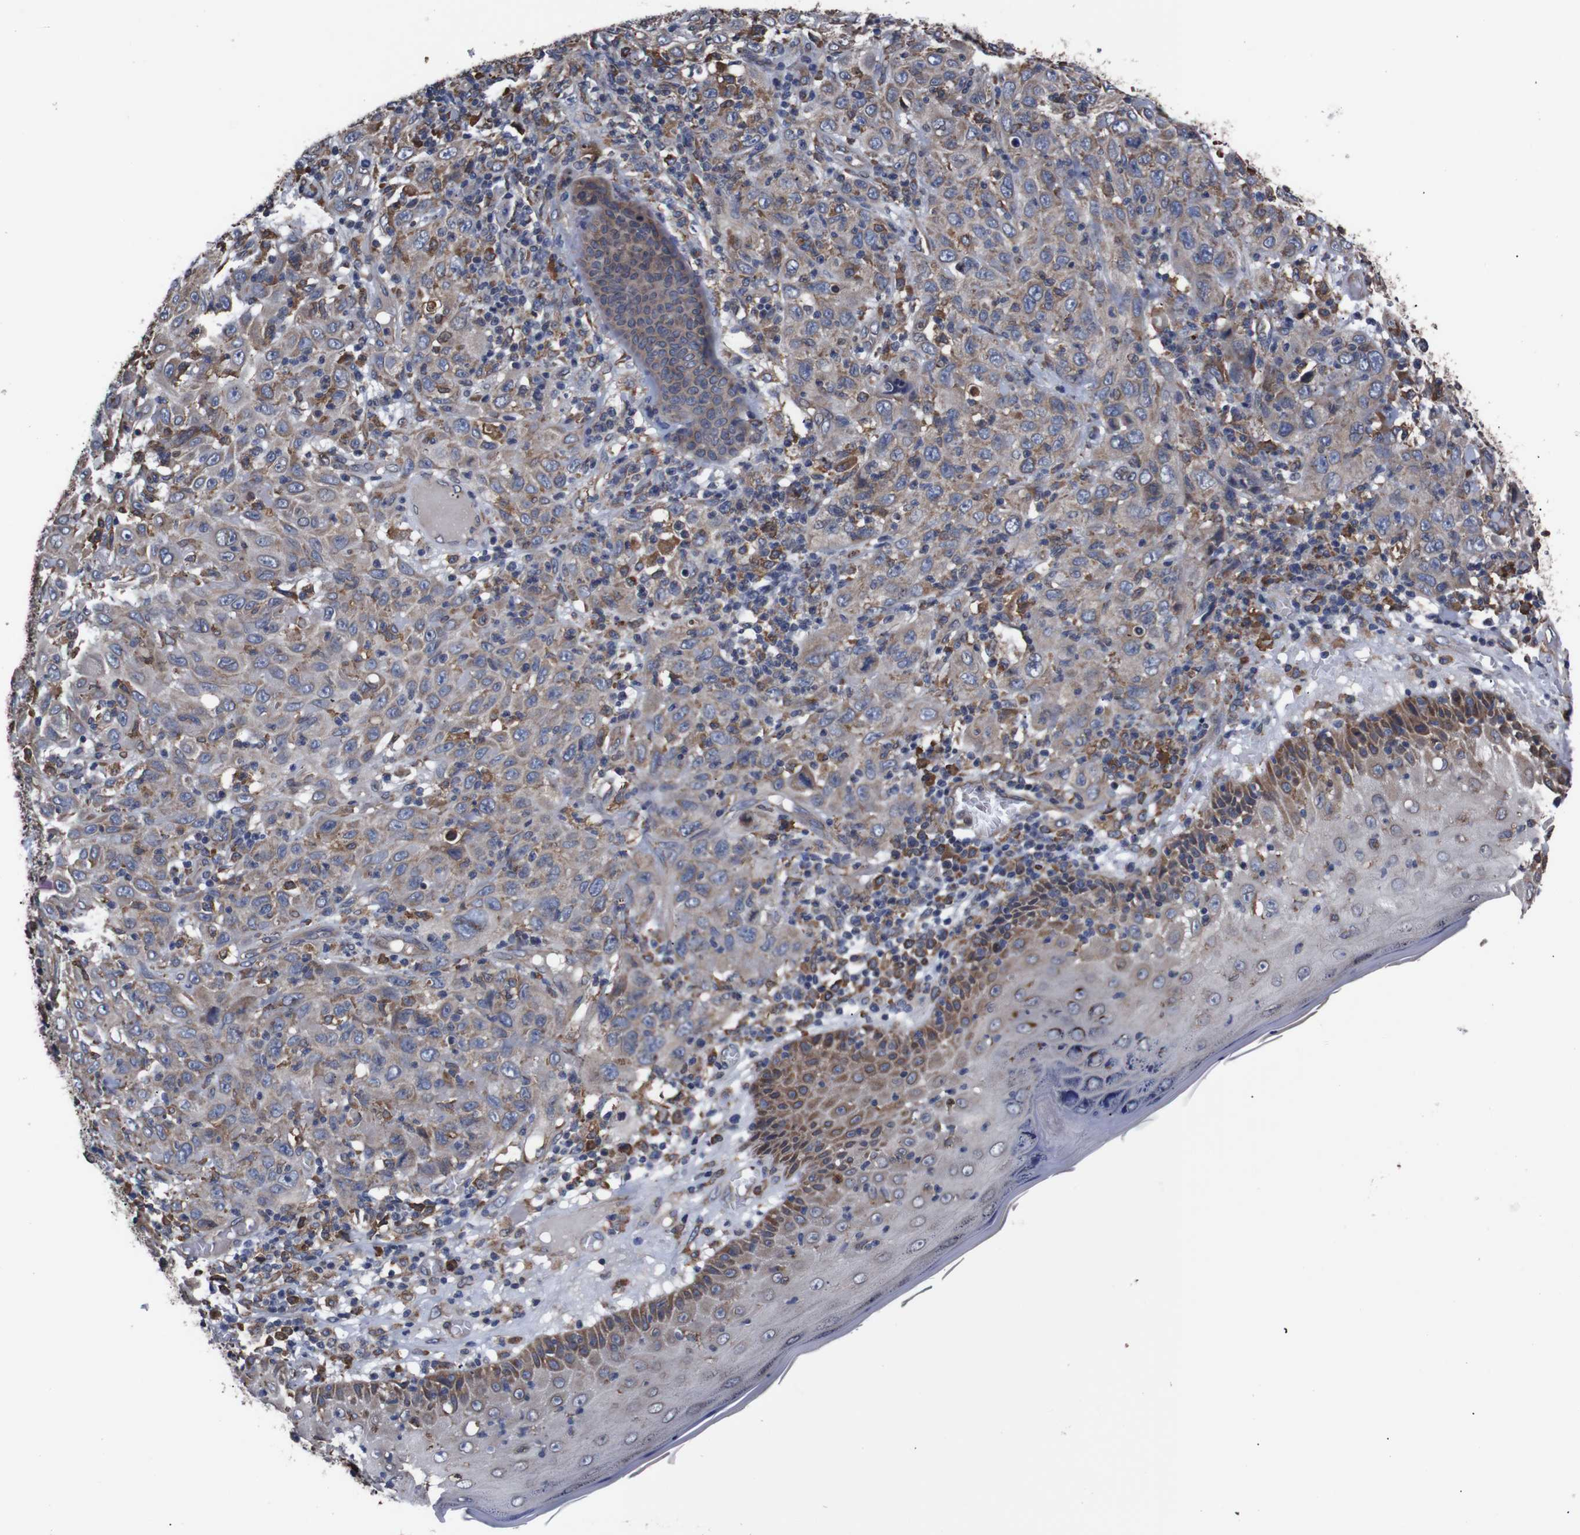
{"staining": {"intensity": "moderate", "quantity": ">75%", "location": "cytoplasmic/membranous"}, "tissue": "skin cancer", "cell_type": "Tumor cells", "image_type": "cancer", "snomed": [{"axis": "morphology", "description": "Squamous cell carcinoma, NOS"}, {"axis": "topography", "description": "Skin"}], "caption": "High-magnification brightfield microscopy of skin cancer stained with DAB (brown) and counterstained with hematoxylin (blue). tumor cells exhibit moderate cytoplasmic/membranous expression is seen in approximately>75% of cells. The staining is performed using DAB (3,3'-diaminobenzidine) brown chromogen to label protein expression. The nuclei are counter-stained blue using hematoxylin.", "gene": "SIGMAR1", "patient": {"sex": "female", "age": 88}}